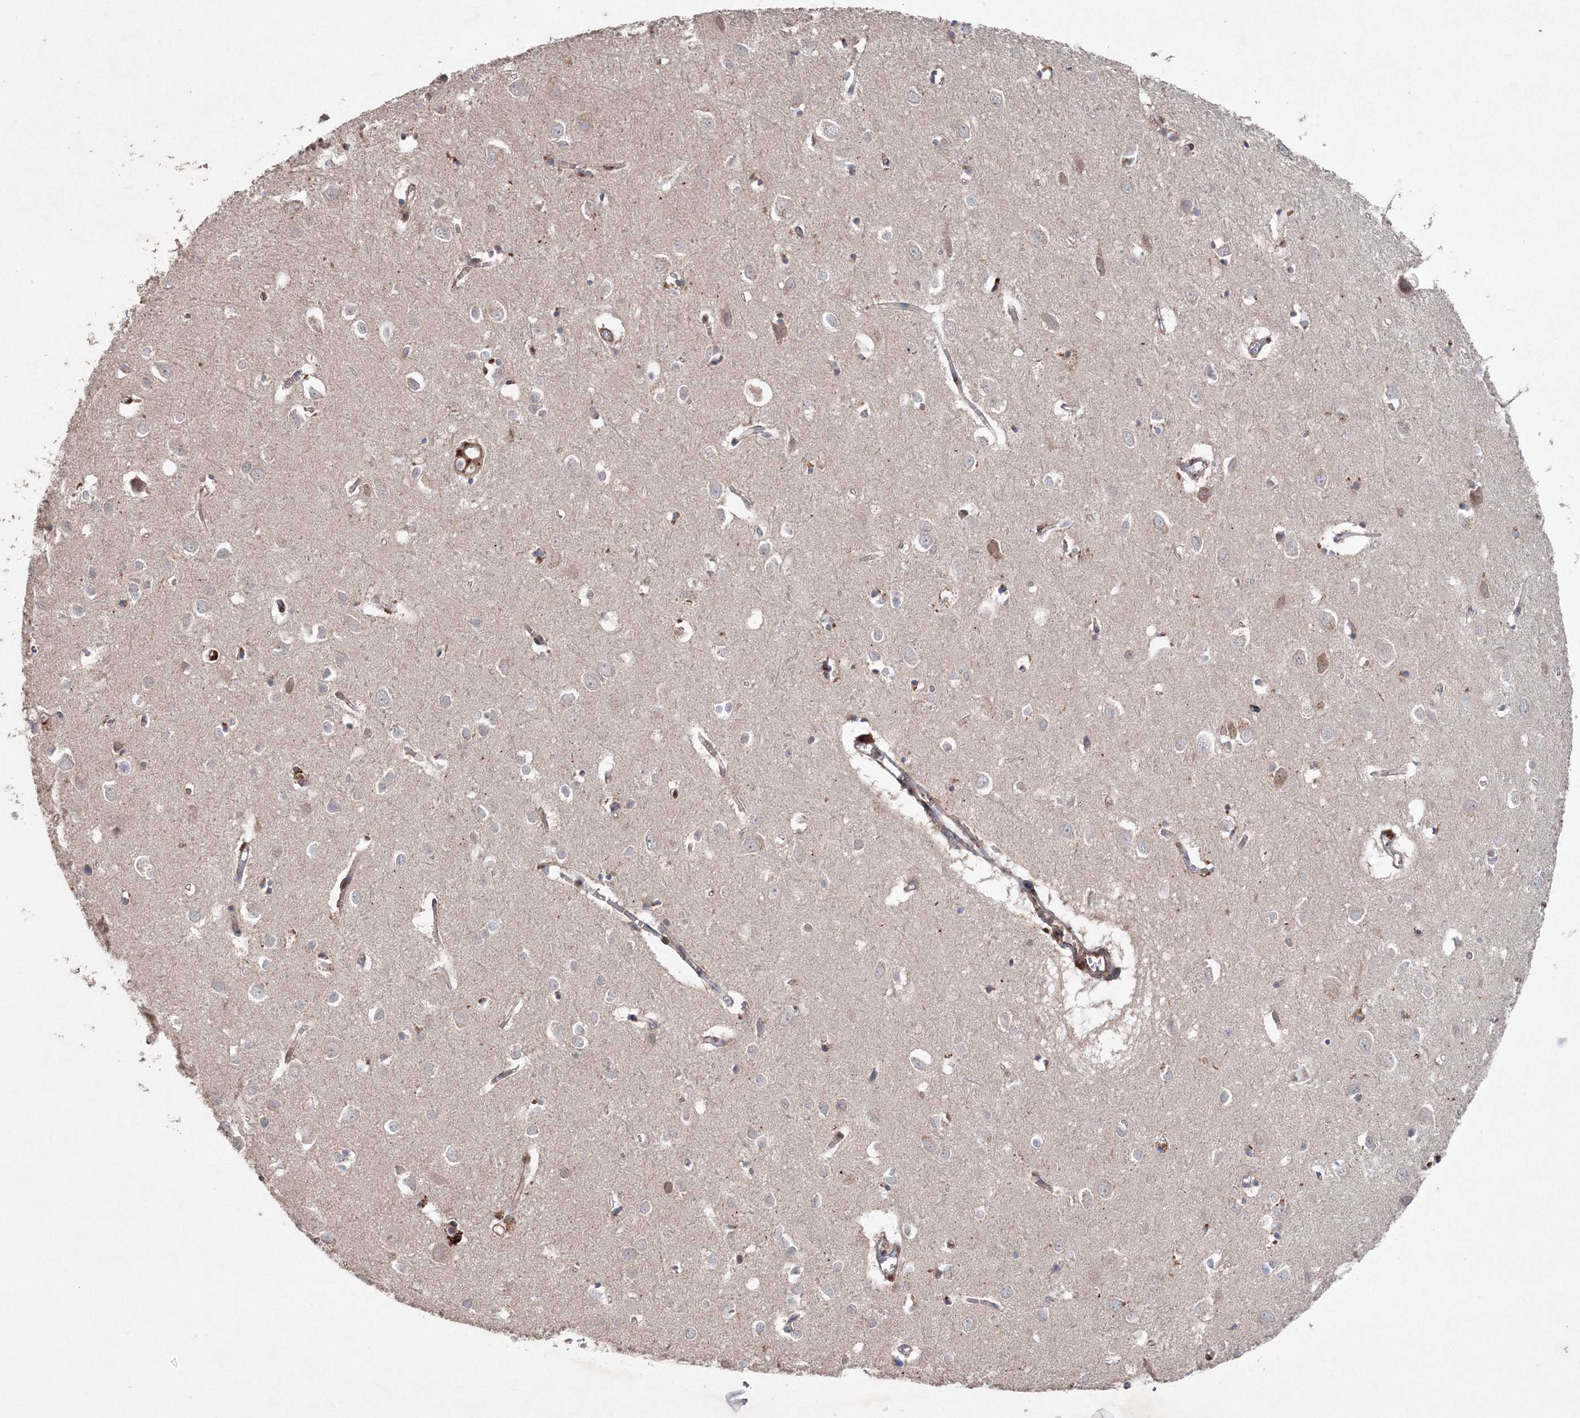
{"staining": {"intensity": "moderate", "quantity": ">75%", "location": "cytoplasmic/membranous"}, "tissue": "cerebral cortex", "cell_type": "Endothelial cells", "image_type": "normal", "snomed": [{"axis": "morphology", "description": "Normal tissue, NOS"}, {"axis": "topography", "description": "Cerebral cortex"}], "caption": "DAB (3,3'-diaminobenzidine) immunohistochemical staining of normal cerebral cortex demonstrates moderate cytoplasmic/membranous protein staining in approximately >75% of endothelial cells. (brown staining indicates protein expression, while blue staining denotes nuclei).", "gene": "NOA1", "patient": {"sex": "female", "age": 64}}